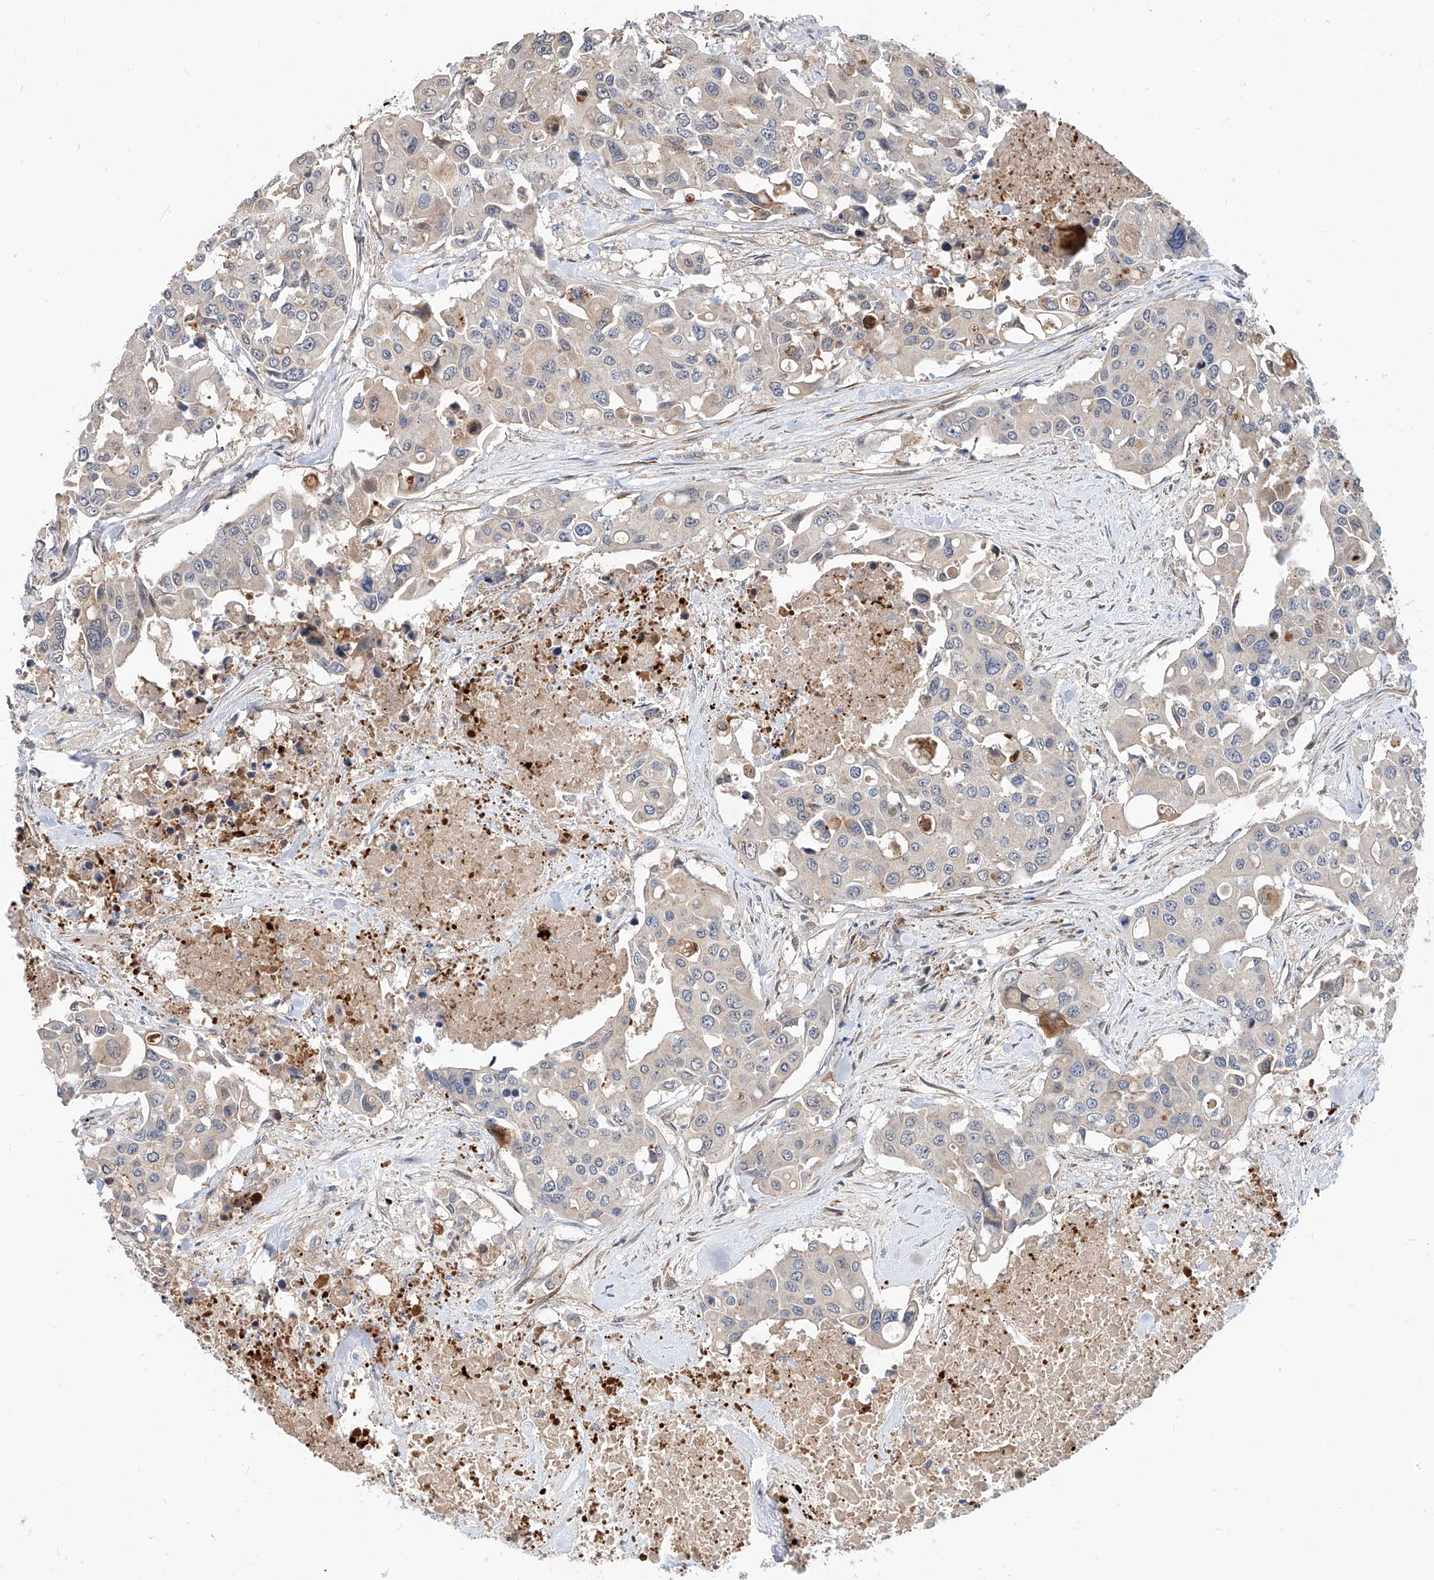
{"staining": {"intensity": "negative", "quantity": "none", "location": "none"}, "tissue": "colorectal cancer", "cell_type": "Tumor cells", "image_type": "cancer", "snomed": [{"axis": "morphology", "description": "Adenocarcinoma, NOS"}, {"axis": "topography", "description": "Colon"}], "caption": "DAB (3,3'-diaminobenzidine) immunohistochemical staining of adenocarcinoma (colorectal) shows no significant positivity in tumor cells.", "gene": "MAGEE2", "patient": {"sex": "male", "age": 77}}